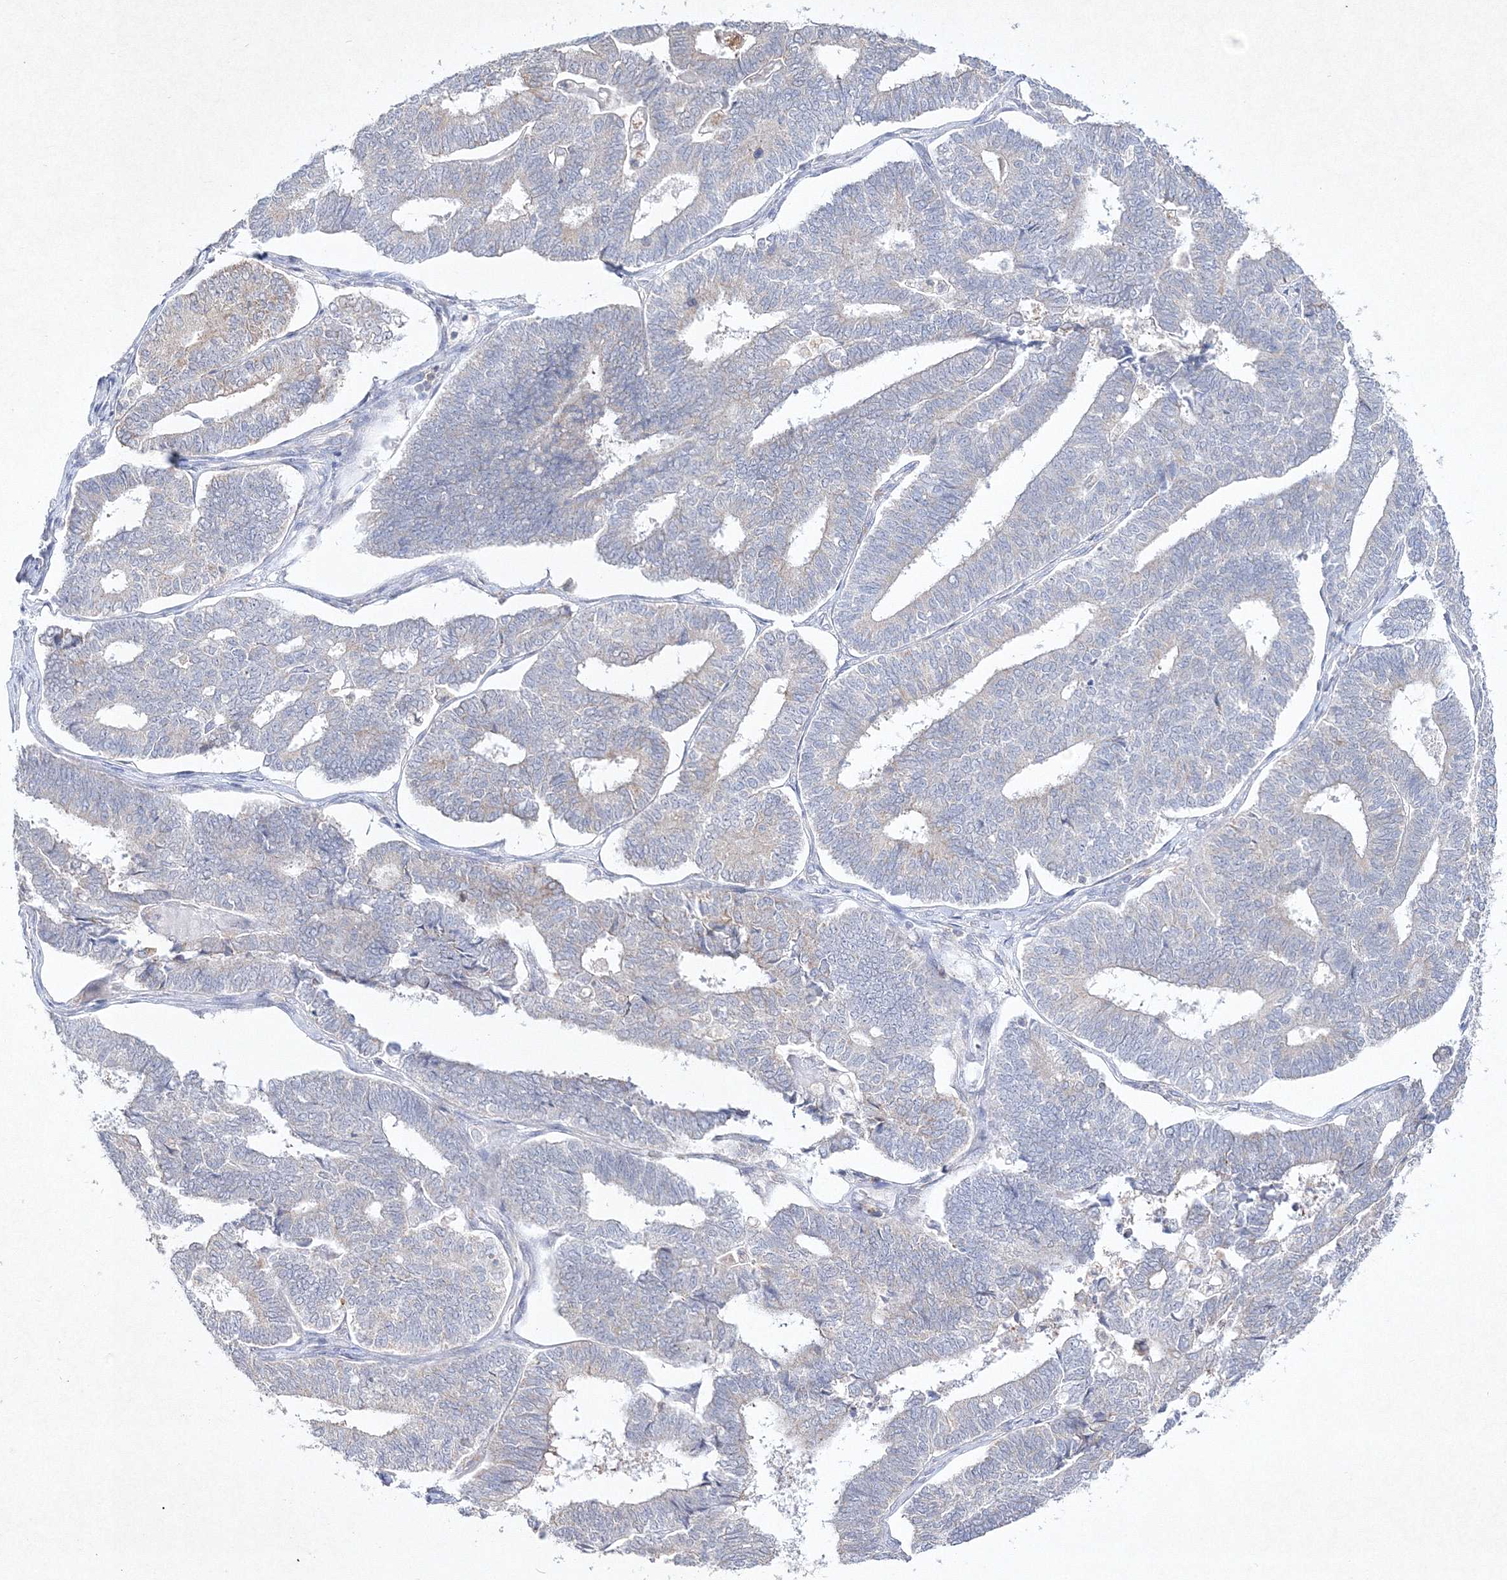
{"staining": {"intensity": "negative", "quantity": "none", "location": "none"}, "tissue": "endometrial cancer", "cell_type": "Tumor cells", "image_type": "cancer", "snomed": [{"axis": "morphology", "description": "Adenocarcinoma, NOS"}, {"axis": "topography", "description": "Endometrium"}], "caption": "Histopathology image shows no significant protein expression in tumor cells of endometrial adenocarcinoma.", "gene": "HCST", "patient": {"sex": "female", "age": 70}}